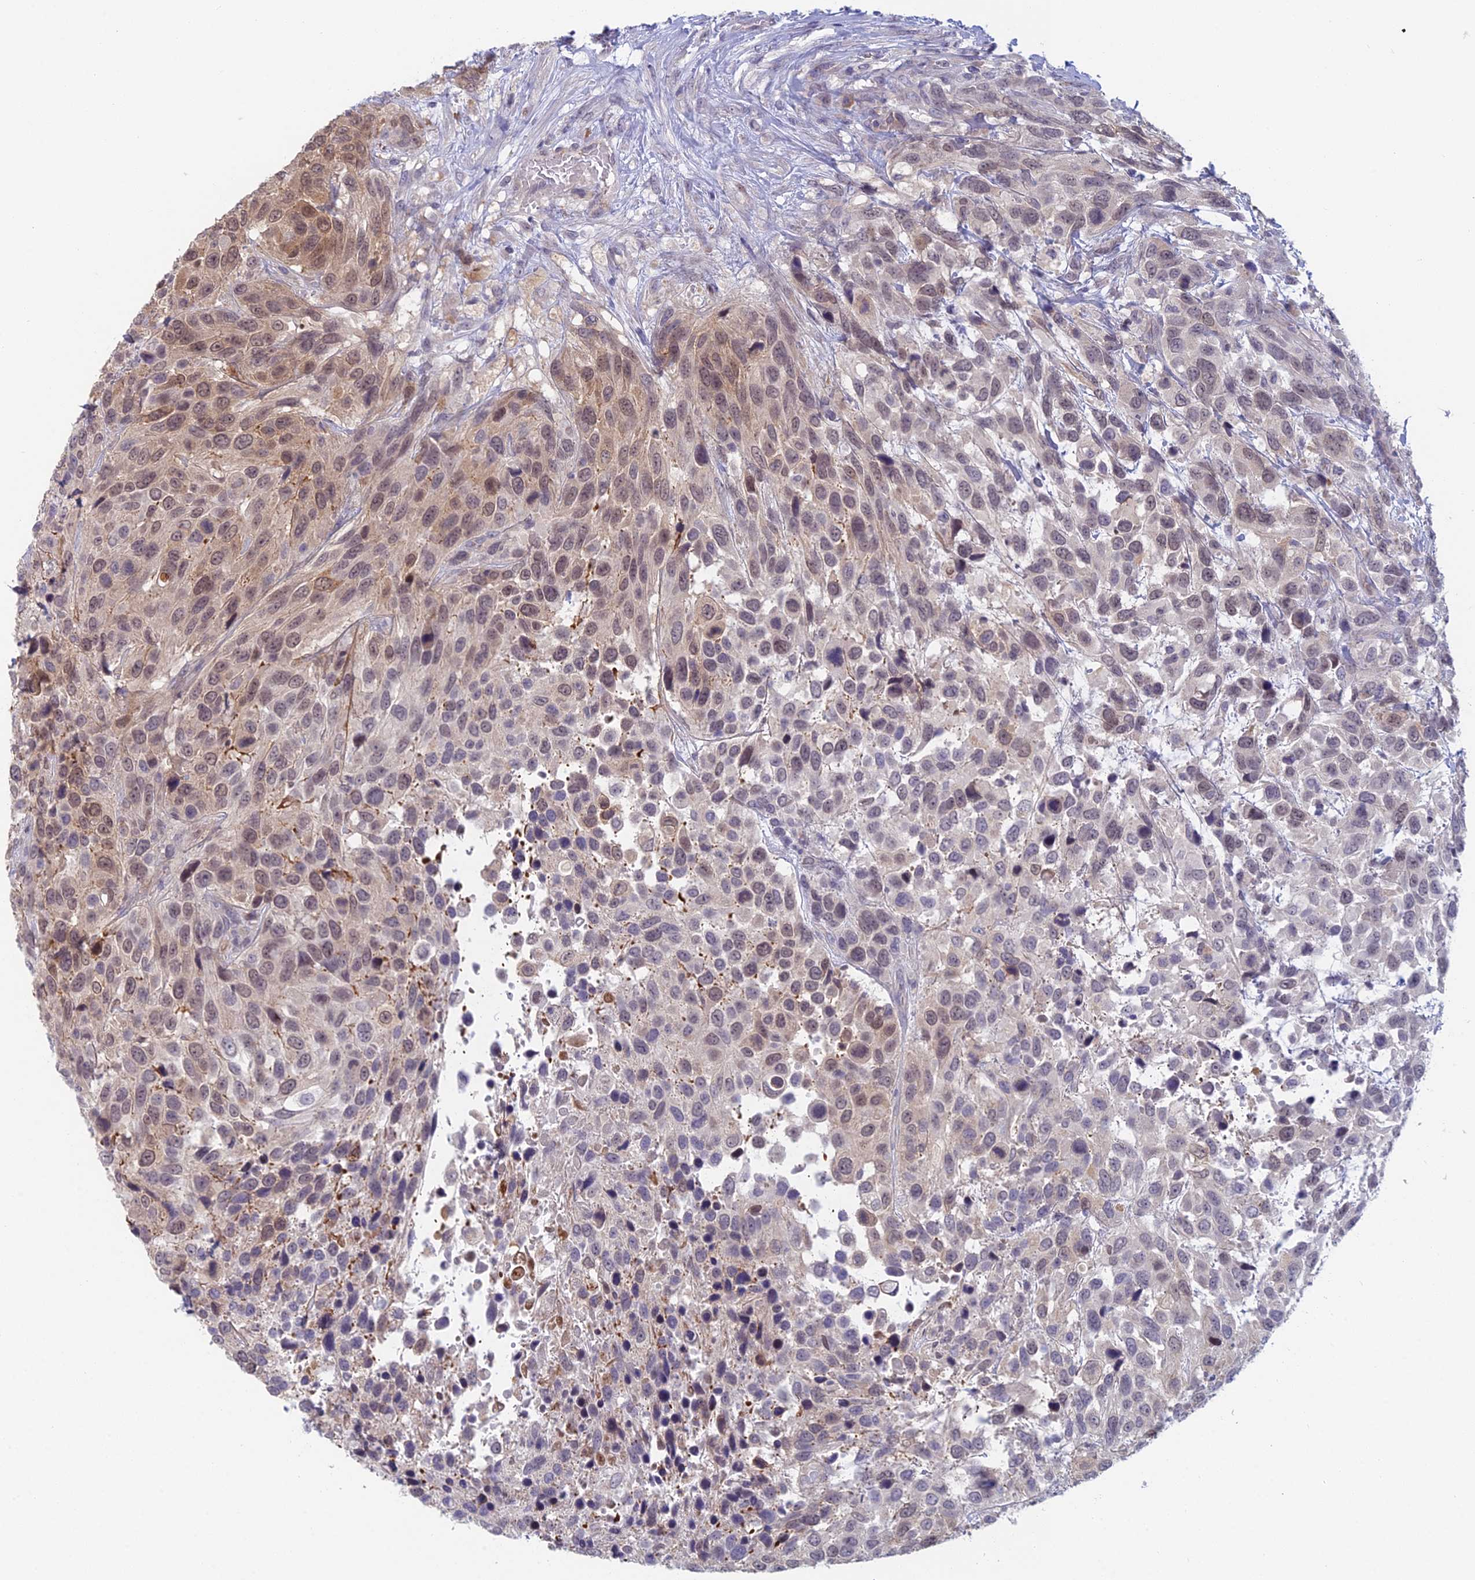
{"staining": {"intensity": "weak", "quantity": "<25%", "location": "cytoplasmic/membranous"}, "tissue": "urothelial cancer", "cell_type": "Tumor cells", "image_type": "cancer", "snomed": [{"axis": "morphology", "description": "Urothelial carcinoma, High grade"}, {"axis": "topography", "description": "Urinary bladder"}], "caption": "Tumor cells are negative for brown protein staining in urothelial cancer. (DAB (3,3'-diaminobenzidine) immunohistochemistry (IHC), high magnification).", "gene": "PPP1R26", "patient": {"sex": "female", "age": 70}}